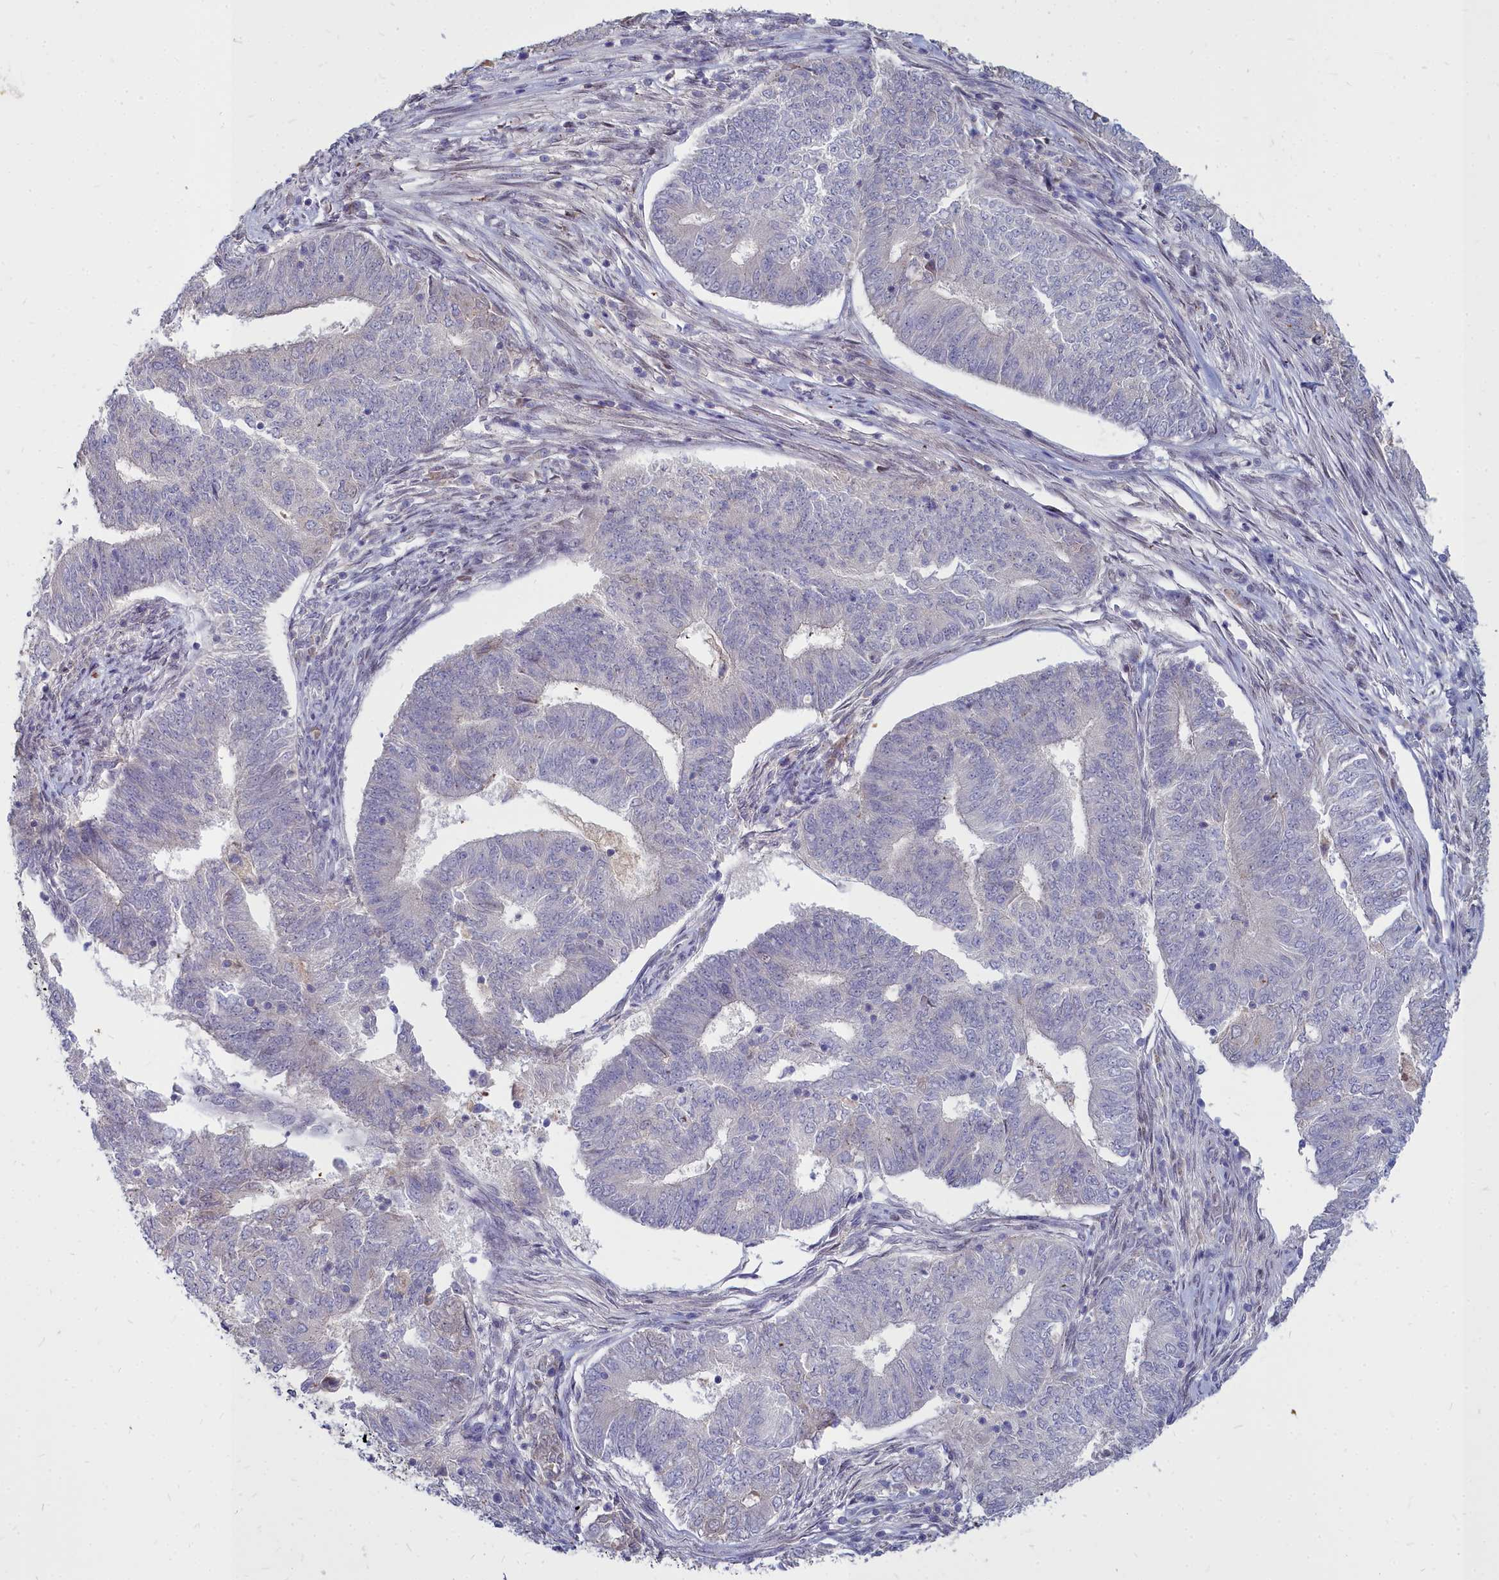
{"staining": {"intensity": "negative", "quantity": "none", "location": "none"}, "tissue": "endometrial cancer", "cell_type": "Tumor cells", "image_type": "cancer", "snomed": [{"axis": "morphology", "description": "Adenocarcinoma, NOS"}, {"axis": "topography", "description": "Endometrium"}], "caption": "This is an immunohistochemistry image of human endometrial adenocarcinoma. There is no expression in tumor cells.", "gene": "NOXA1", "patient": {"sex": "female", "age": 62}}